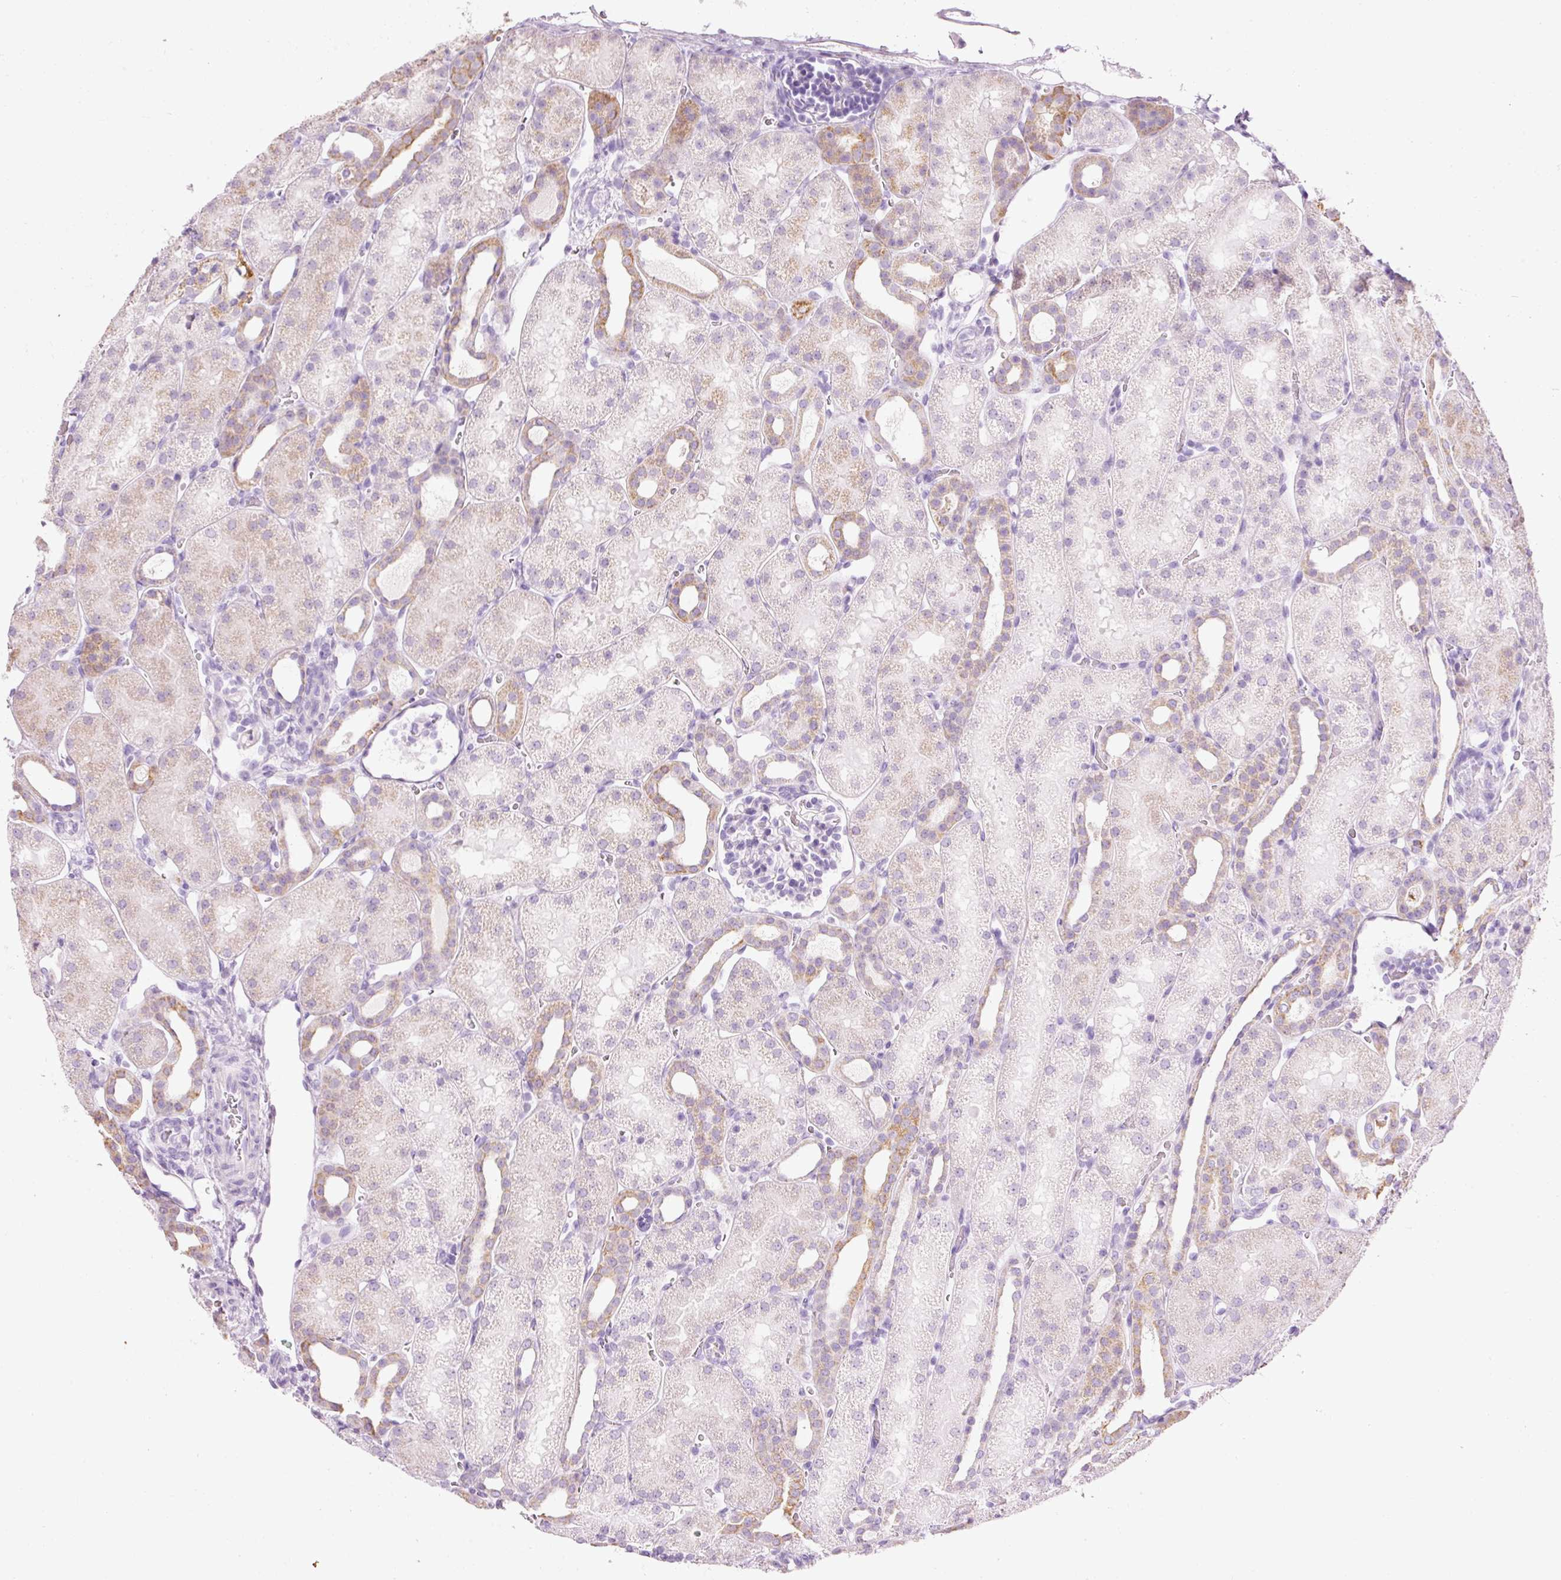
{"staining": {"intensity": "negative", "quantity": "none", "location": "none"}, "tissue": "kidney", "cell_type": "Cells in glomeruli", "image_type": "normal", "snomed": [{"axis": "morphology", "description": "Normal tissue, NOS"}, {"axis": "topography", "description": "Kidney"}], "caption": "An IHC micrograph of unremarkable kidney is shown. There is no staining in cells in glomeruli of kidney.", "gene": "CARD16", "patient": {"sex": "male", "age": 2}}